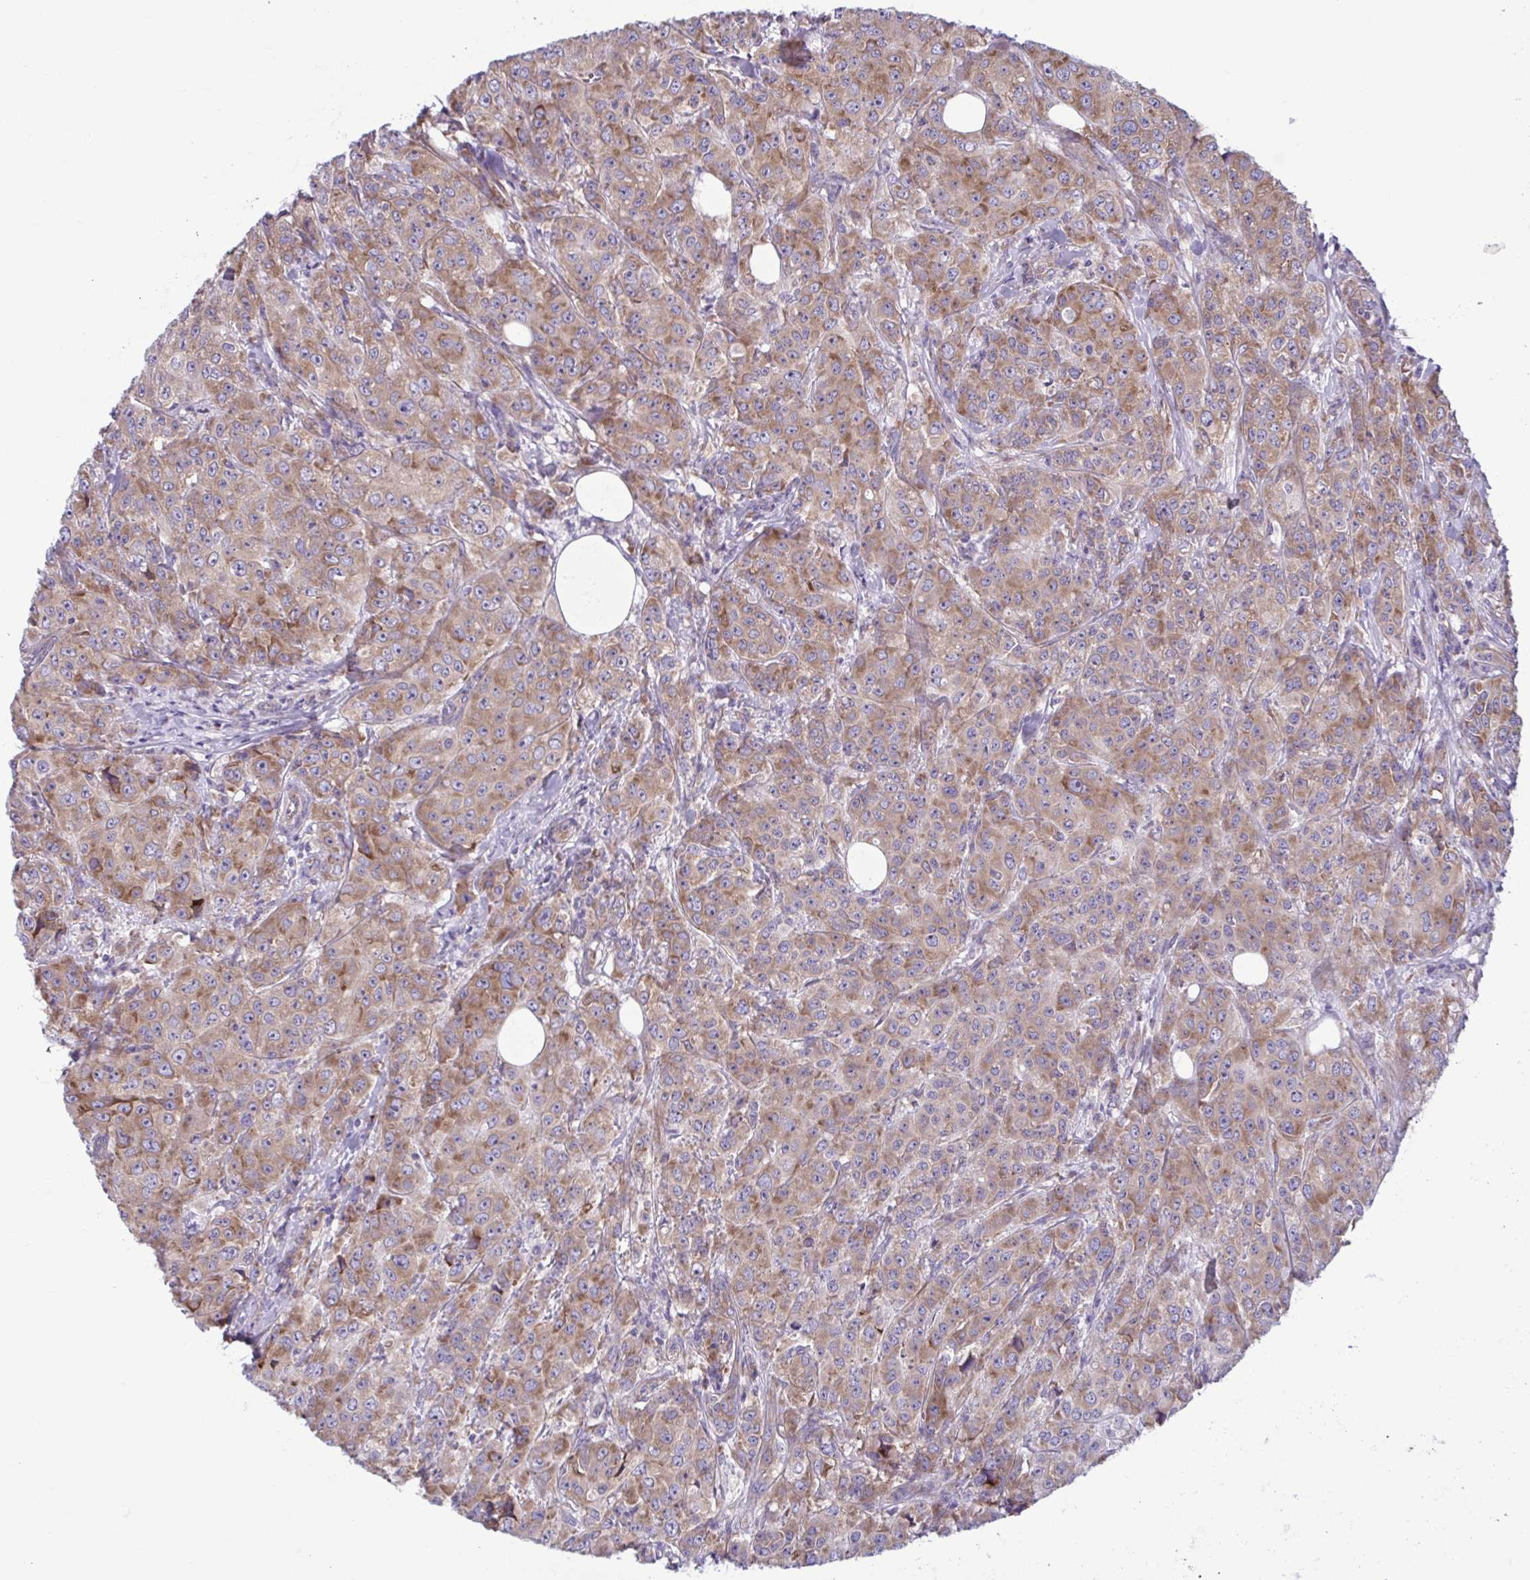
{"staining": {"intensity": "moderate", "quantity": ">75%", "location": "cytoplasmic/membranous"}, "tissue": "breast cancer", "cell_type": "Tumor cells", "image_type": "cancer", "snomed": [{"axis": "morphology", "description": "Normal tissue, NOS"}, {"axis": "morphology", "description": "Duct carcinoma"}, {"axis": "topography", "description": "Breast"}], "caption": "The photomicrograph displays immunohistochemical staining of breast cancer (infiltrating ductal carcinoma). There is moderate cytoplasmic/membranous expression is present in about >75% of tumor cells.", "gene": "RPS16", "patient": {"sex": "female", "age": 43}}